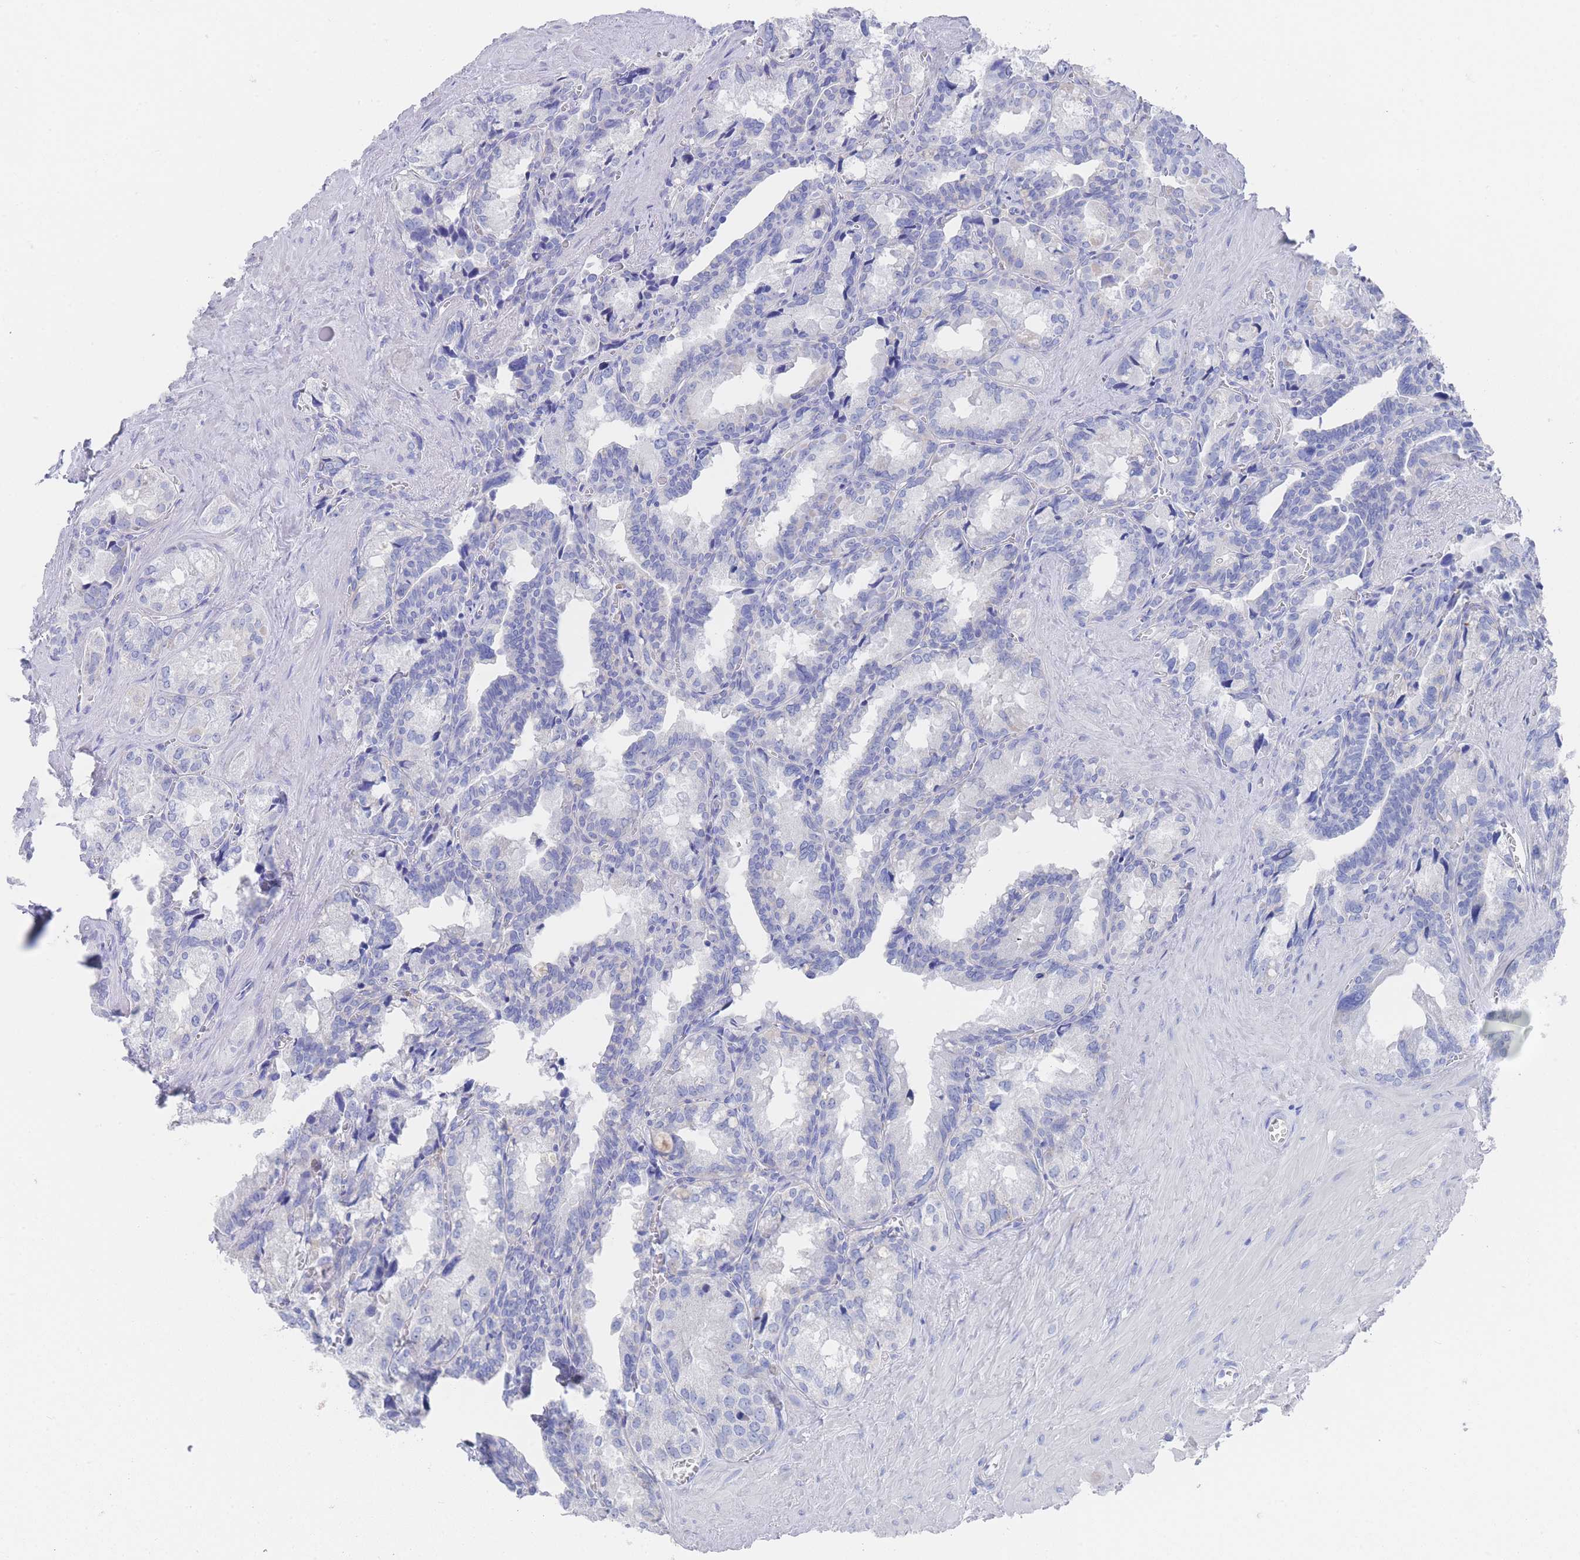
{"staining": {"intensity": "negative", "quantity": "none", "location": "none"}, "tissue": "seminal vesicle", "cell_type": "Glandular cells", "image_type": "normal", "snomed": [{"axis": "morphology", "description": "Normal tissue, NOS"}, {"axis": "topography", "description": "Seminal veicle"}], "caption": "Immunohistochemical staining of benign human seminal vesicle shows no significant staining in glandular cells.", "gene": "LRRC37A2", "patient": {"sex": "male", "age": 68}}